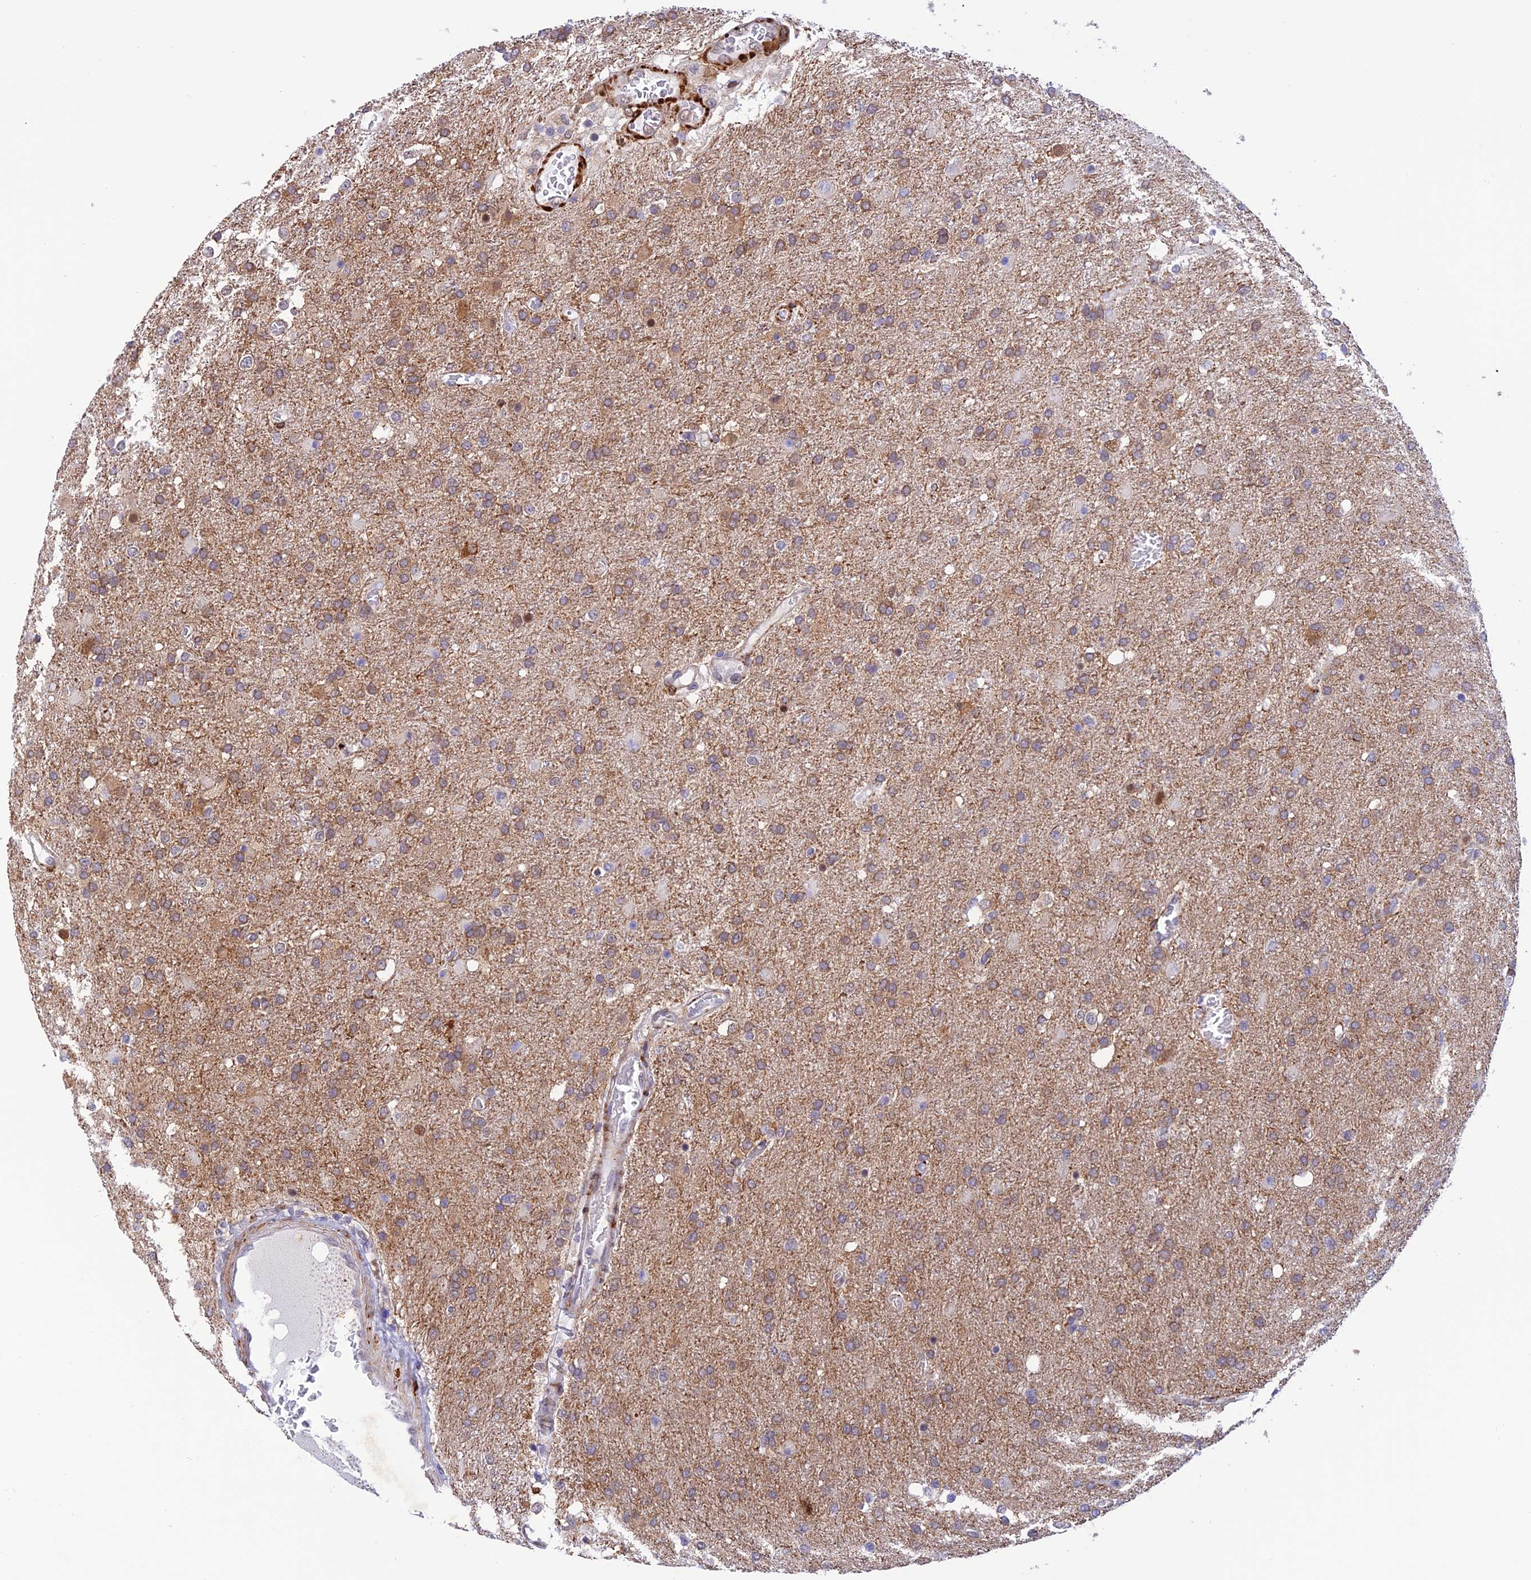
{"staining": {"intensity": "moderate", "quantity": "25%-75%", "location": "cytoplasmic/membranous"}, "tissue": "glioma", "cell_type": "Tumor cells", "image_type": "cancer", "snomed": [{"axis": "morphology", "description": "Glioma, malignant, High grade"}, {"axis": "topography", "description": "Brain"}], "caption": "Protein staining reveals moderate cytoplasmic/membranous expression in approximately 25%-75% of tumor cells in glioma. Using DAB (brown) and hematoxylin (blue) stains, captured at high magnification using brightfield microscopy.", "gene": "WDR55", "patient": {"sex": "female", "age": 74}}